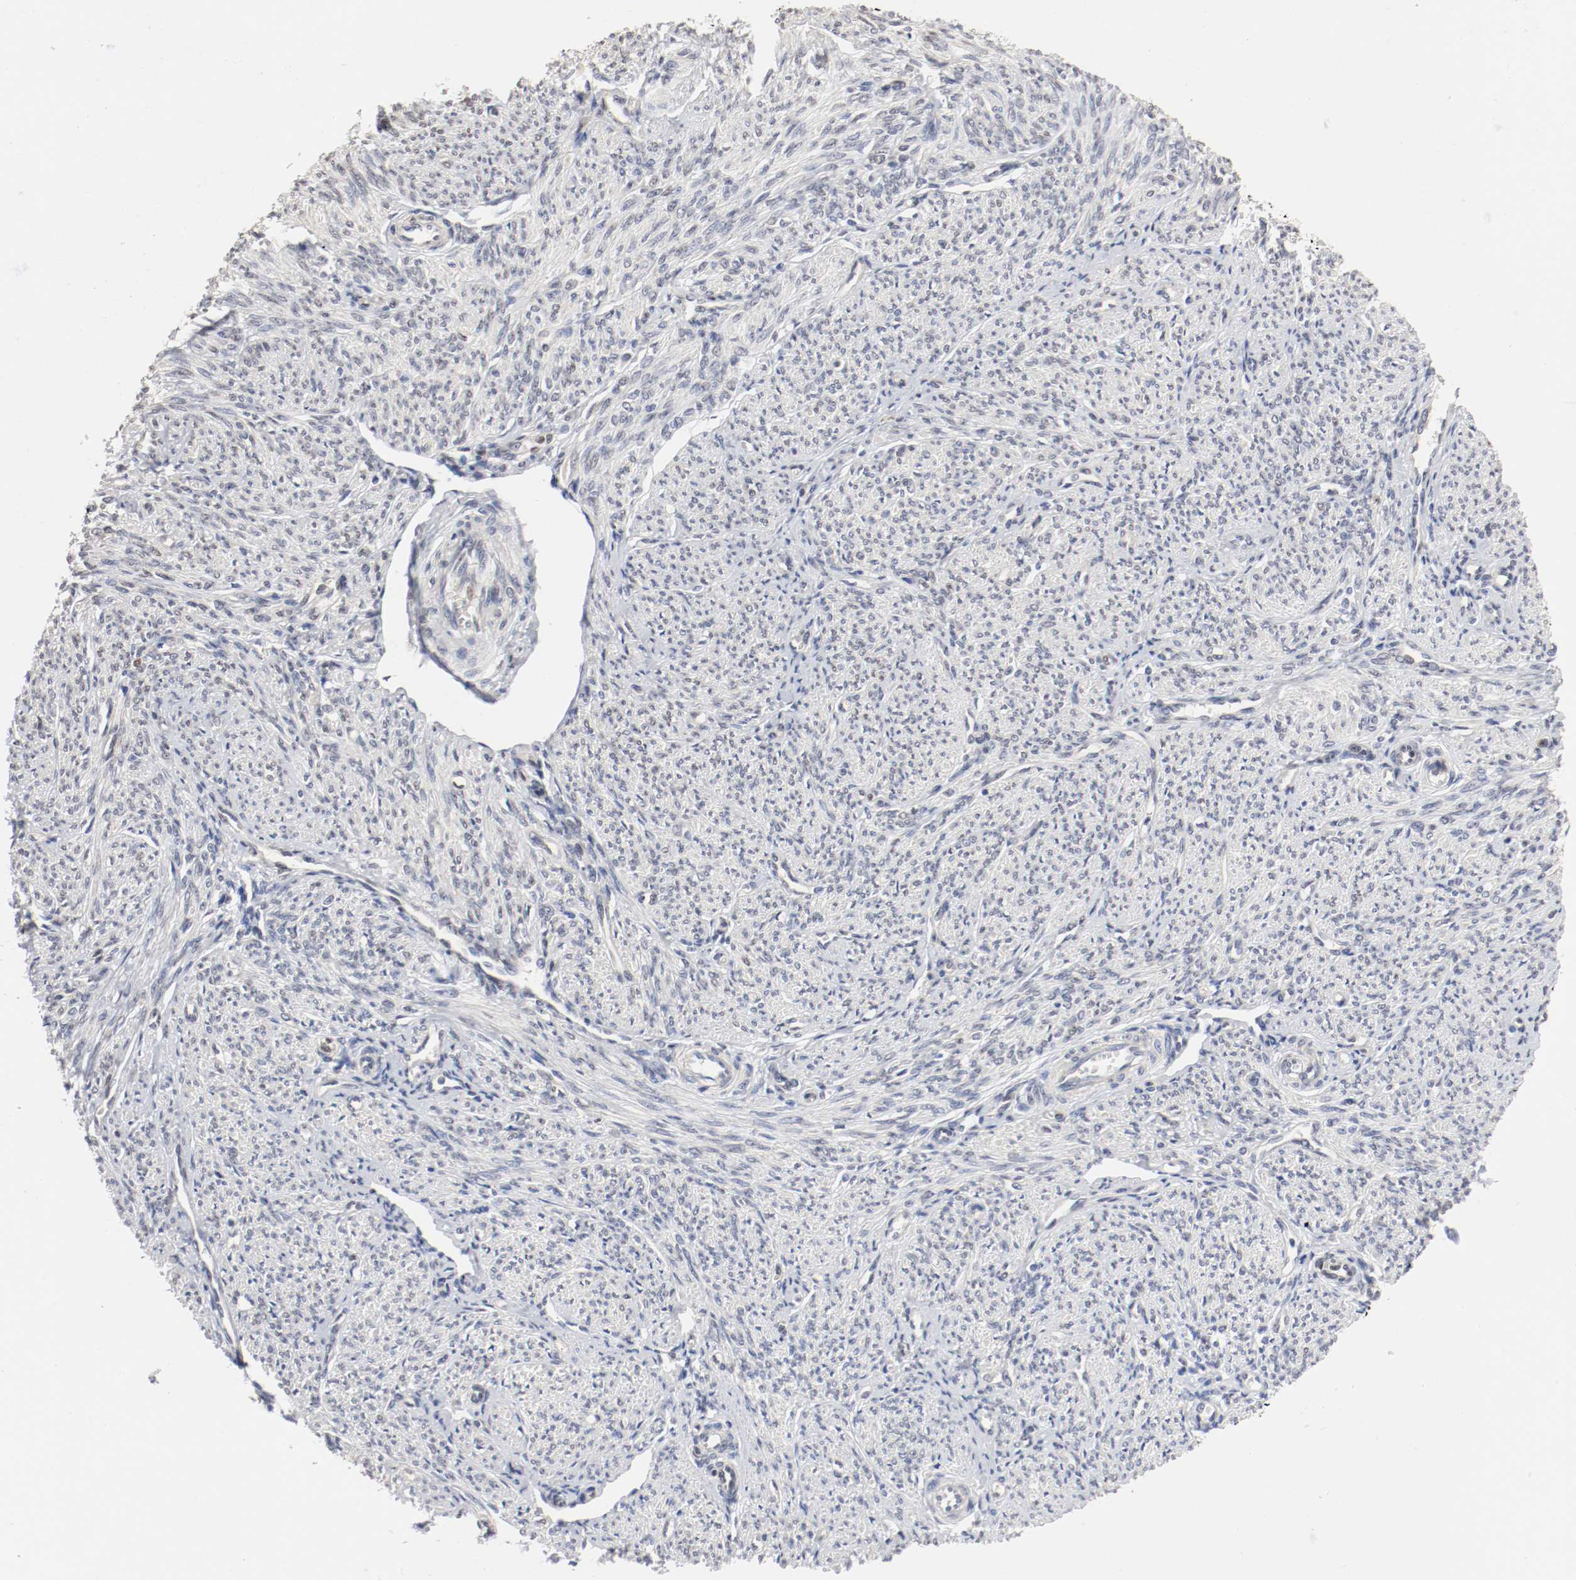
{"staining": {"intensity": "negative", "quantity": "none", "location": "none"}, "tissue": "smooth muscle", "cell_type": "Smooth muscle cells", "image_type": "normal", "snomed": [{"axis": "morphology", "description": "Normal tissue, NOS"}, {"axis": "topography", "description": "Smooth muscle"}], "caption": "The micrograph demonstrates no significant expression in smooth muscle cells of smooth muscle.", "gene": "FOSL2", "patient": {"sex": "female", "age": 65}}